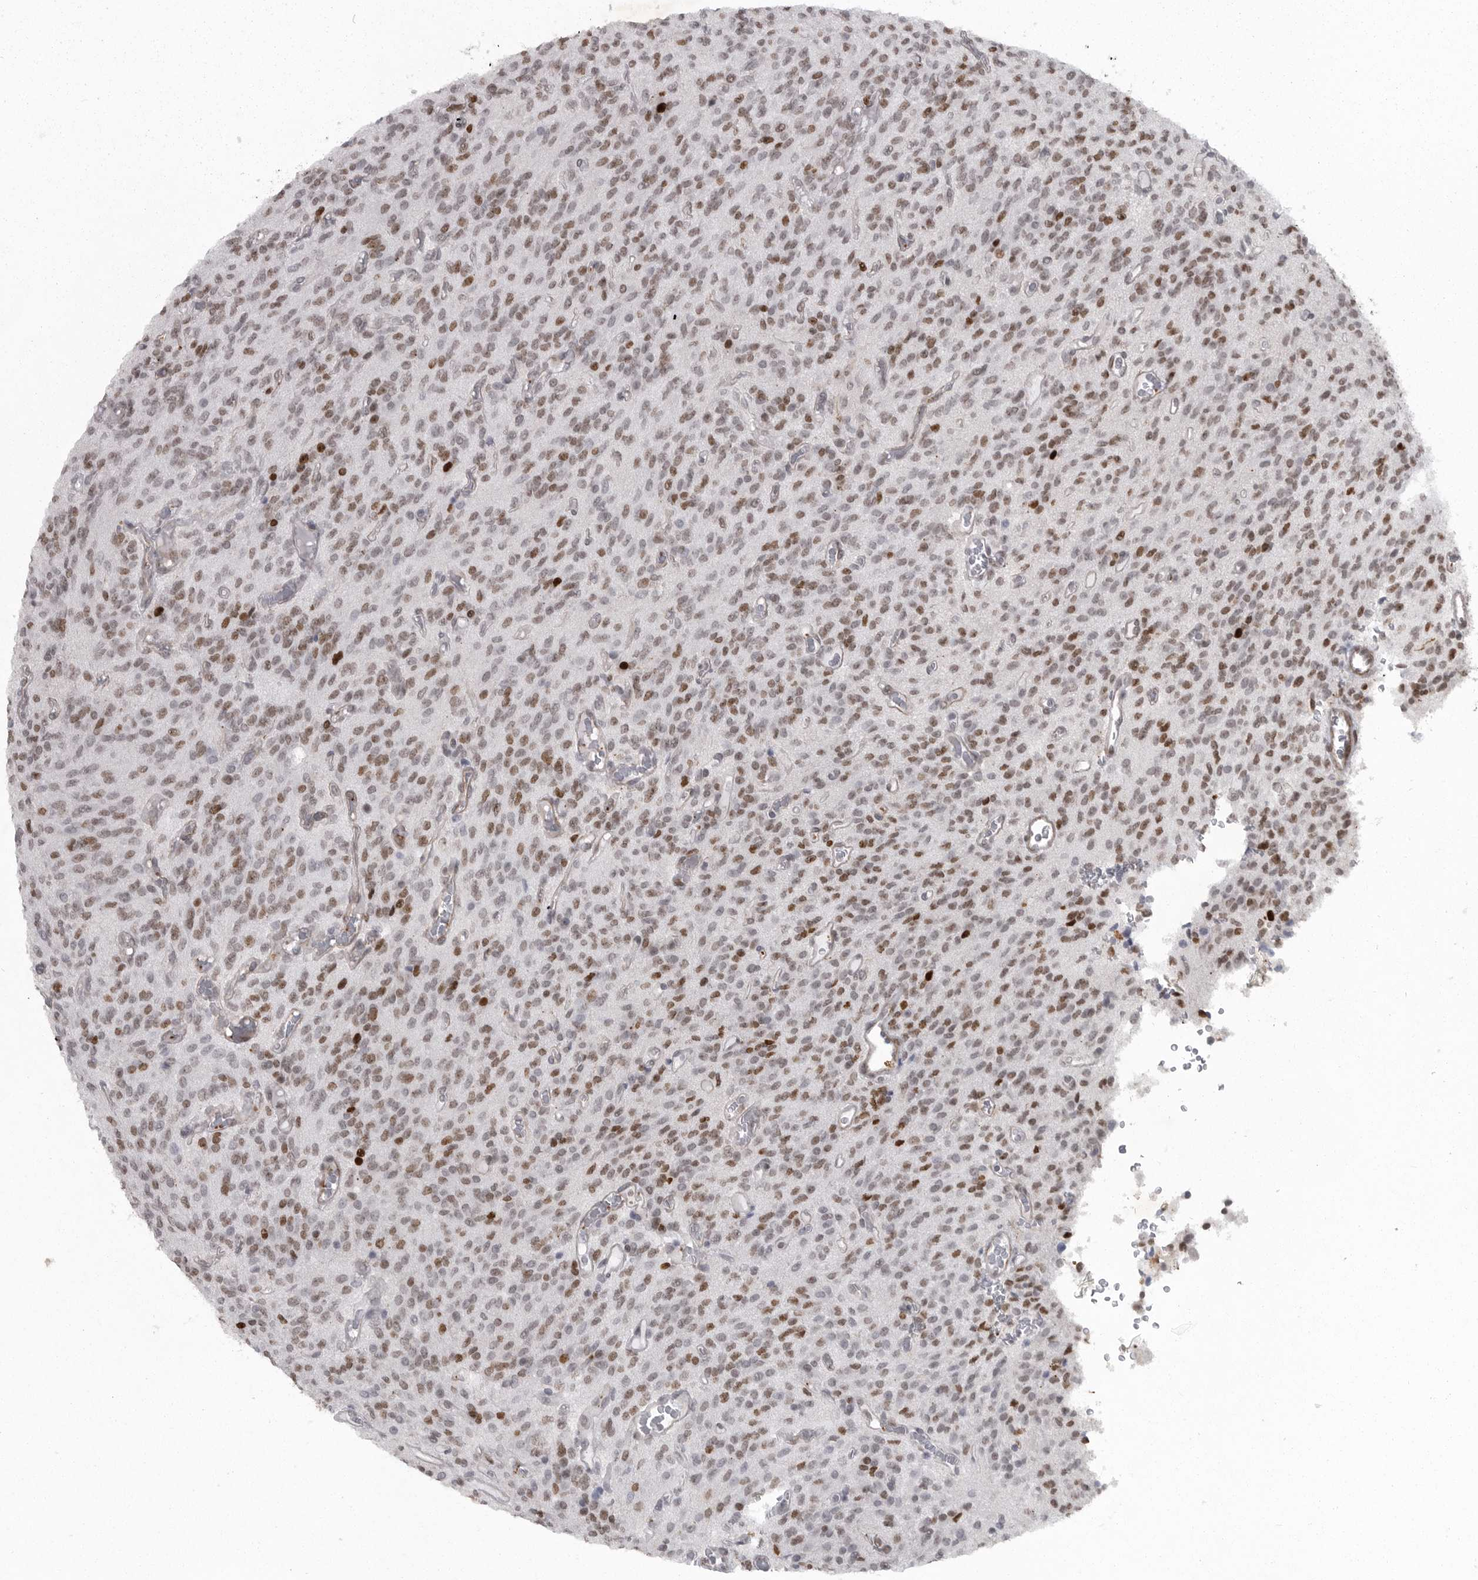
{"staining": {"intensity": "moderate", "quantity": ">75%", "location": "nuclear"}, "tissue": "glioma", "cell_type": "Tumor cells", "image_type": "cancer", "snomed": [{"axis": "morphology", "description": "Glioma, malignant, High grade"}, {"axis": "topography", "description": "Brain"}], "caption": "Tumor cells reveal medium levels of moderate nuclear expression in approximately >75% of cells in malignant high-grade glioma.", "gene": "HMGN3", "patient": {"sex": "male", "age": 34}}